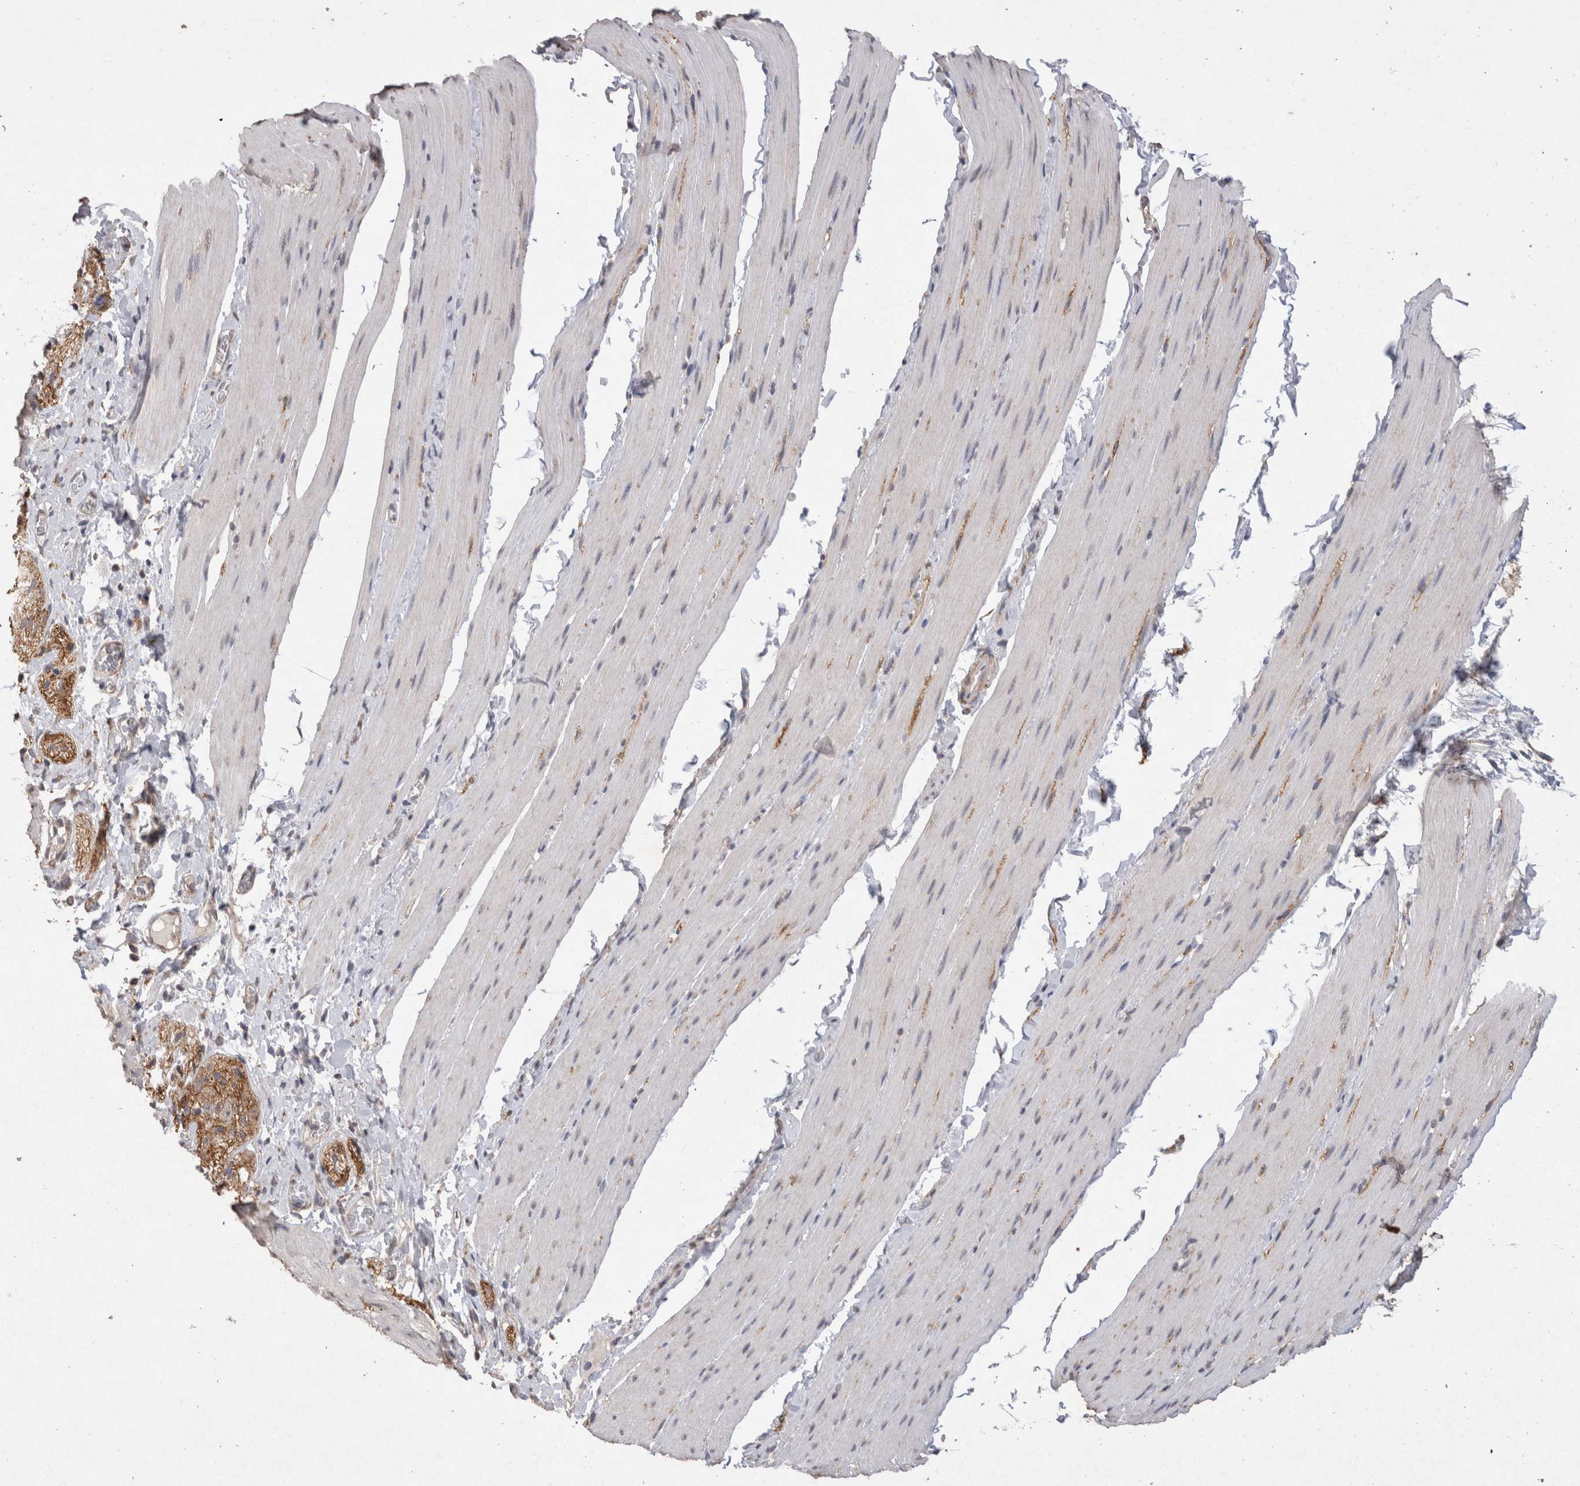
{"staining": {"intensity": "negative", "quantity": "none", "location": "none"}, "tissue": "smooth muscle", "cell_type": "Smooth muscle cells", "image_type": "normal", "snomed": [{"axis": "morphology", "description": "Normal tissue, NOS"}, {"axis": "topography", "description": "Smooth muscle"}, {"axis": "topography", "description": "Small intestine"}], "caption": "High magnification brightfield microscopy of normal smooth muscle stained with DAB (brown) and counterstained with hematoxylin (blue): smooth muscle cells show no significant expression.", "gene": "CDH6", "patient": {"sex": "female", "age": 84}}